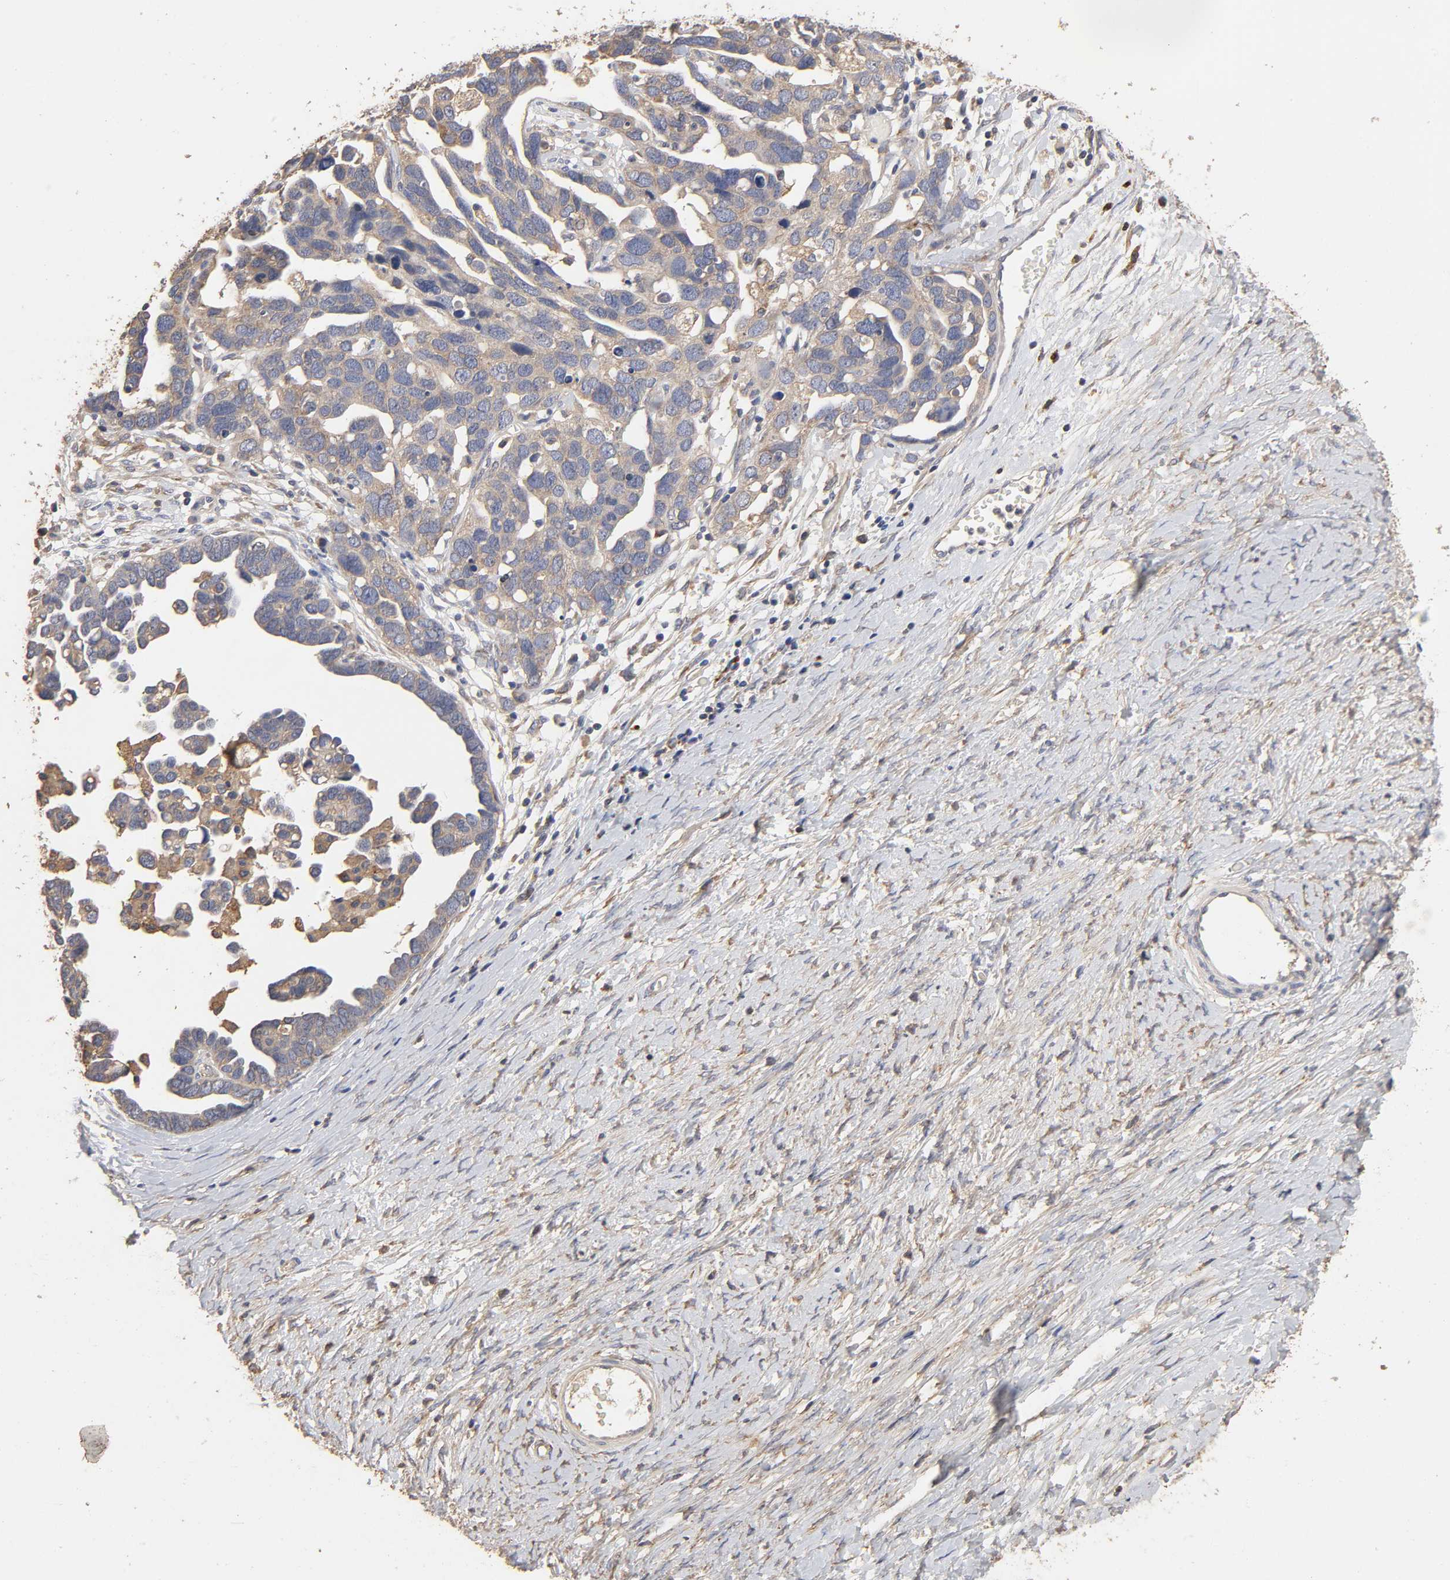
{"staining": {"intensity": "weak", "quantity": ">75%", "location": "cytoplasmic/membranous"}, "tissue": "ovarian cancer", "cell_type": "Tumor cells", "image_type": "cancer", "snomed": [{"axis": "morphology", "description": "Cystadenocarcinoma, serous, NOS"}, {"axis": "topography", "description": "Ovary"}], "caption": "Serous cystadenocarcinoma (ovarian) stained with DAB (3,3'-diaminobenzidine) immunohistochemistry shows low levels of weak cytoplasmic/membranous staining in about >75% of tumor cells. The staining is performed using DAB (3,3'-diaminobenzidine) brown chromogen to label protein expression. The nuclei are counter-stained blue using hematoxylin.", "gene": "EIF4G2", "patient": {"sex": "female", "age": 54}}